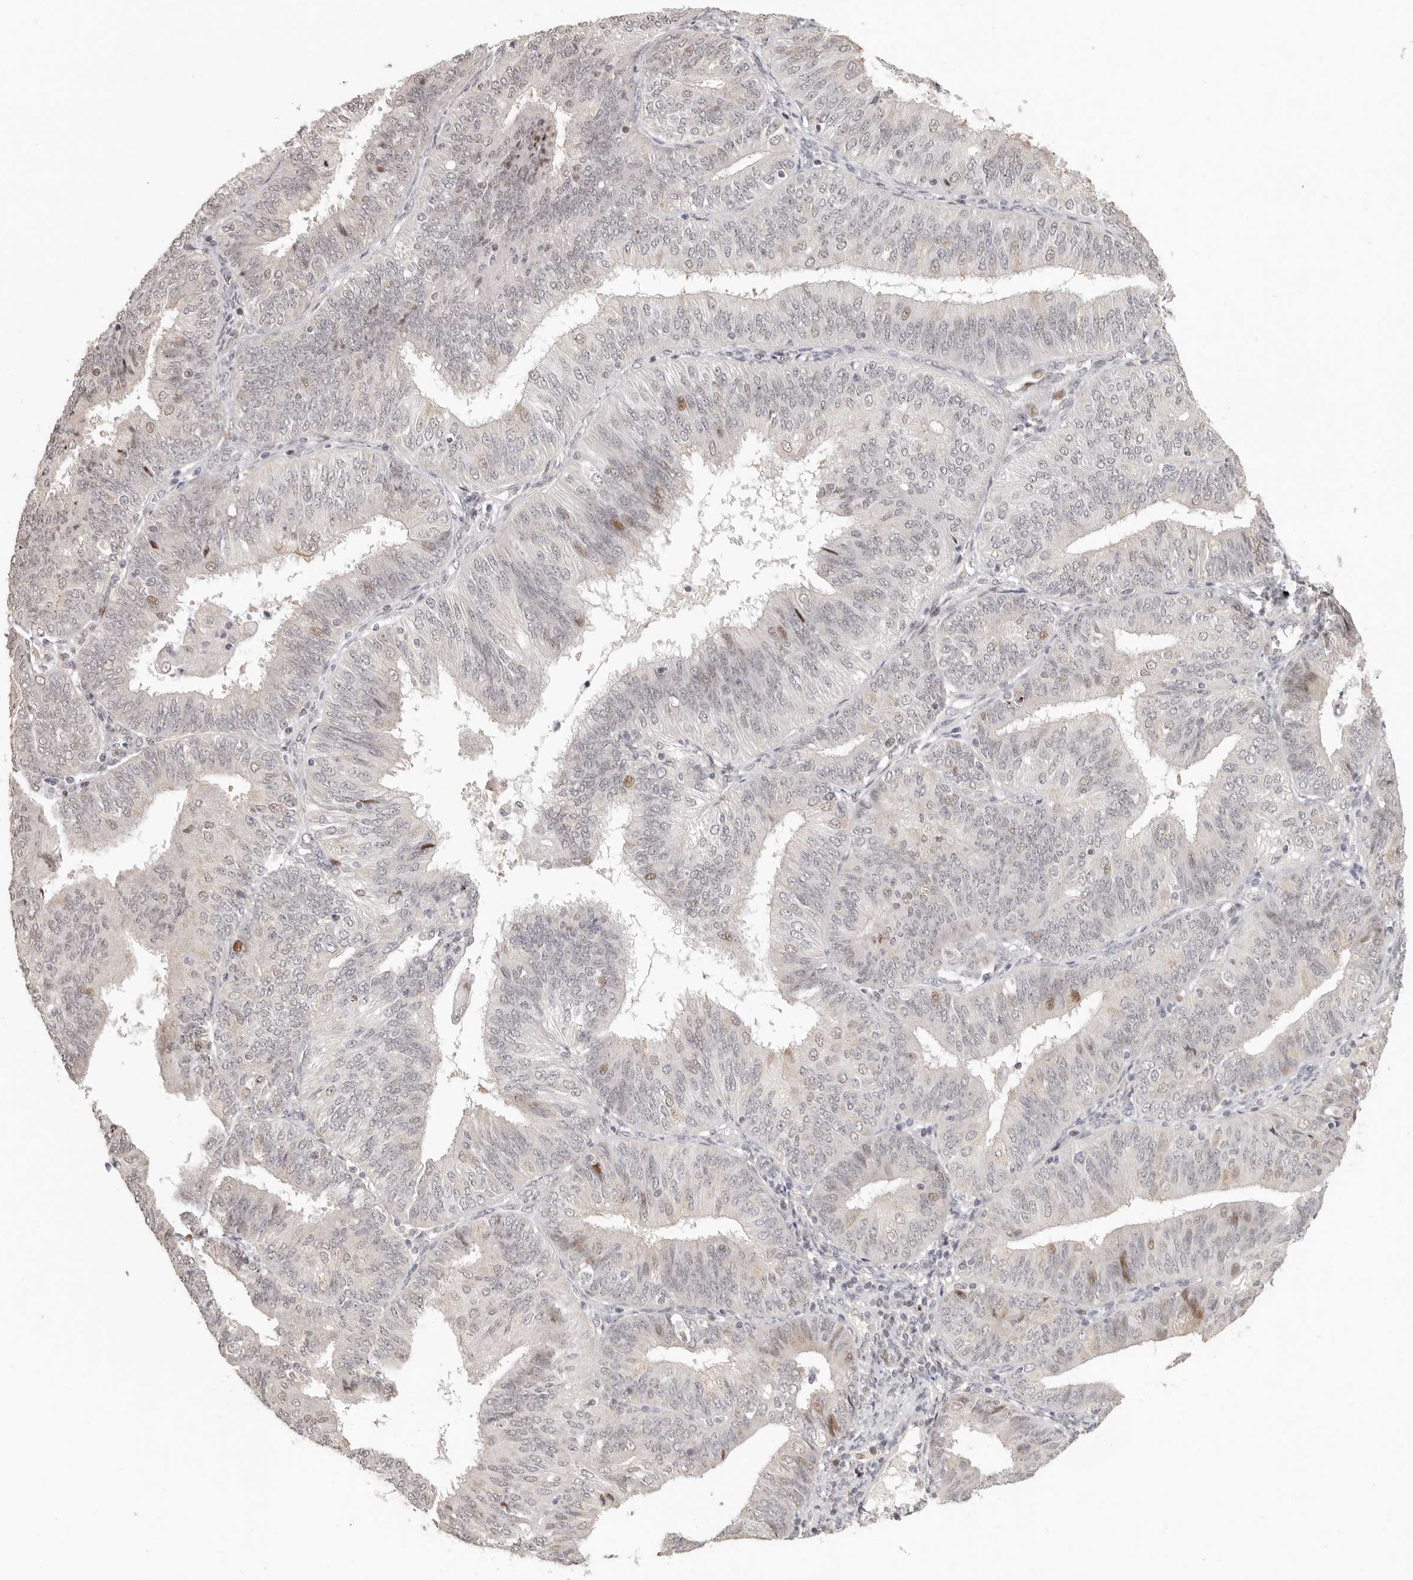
{"staining": {"intensity": "weak", "quantity": "<25%", "location": "nuclear"}, "tissue": "endometrial cancer", "cell_type": "Tumor cells", "image_type": "cancer", "snomed": [{"axis": "morphology", "description": "Adenocarcinoma, NOS"}, {"axis": "topography", "description": "Endometrium"}], "caption": "The micrograph demonstrates no significant expression in tumor cells of endometrial cancer.", "gene": "GPBP1L1", "patient": {"sex": "female", "age": 58}}